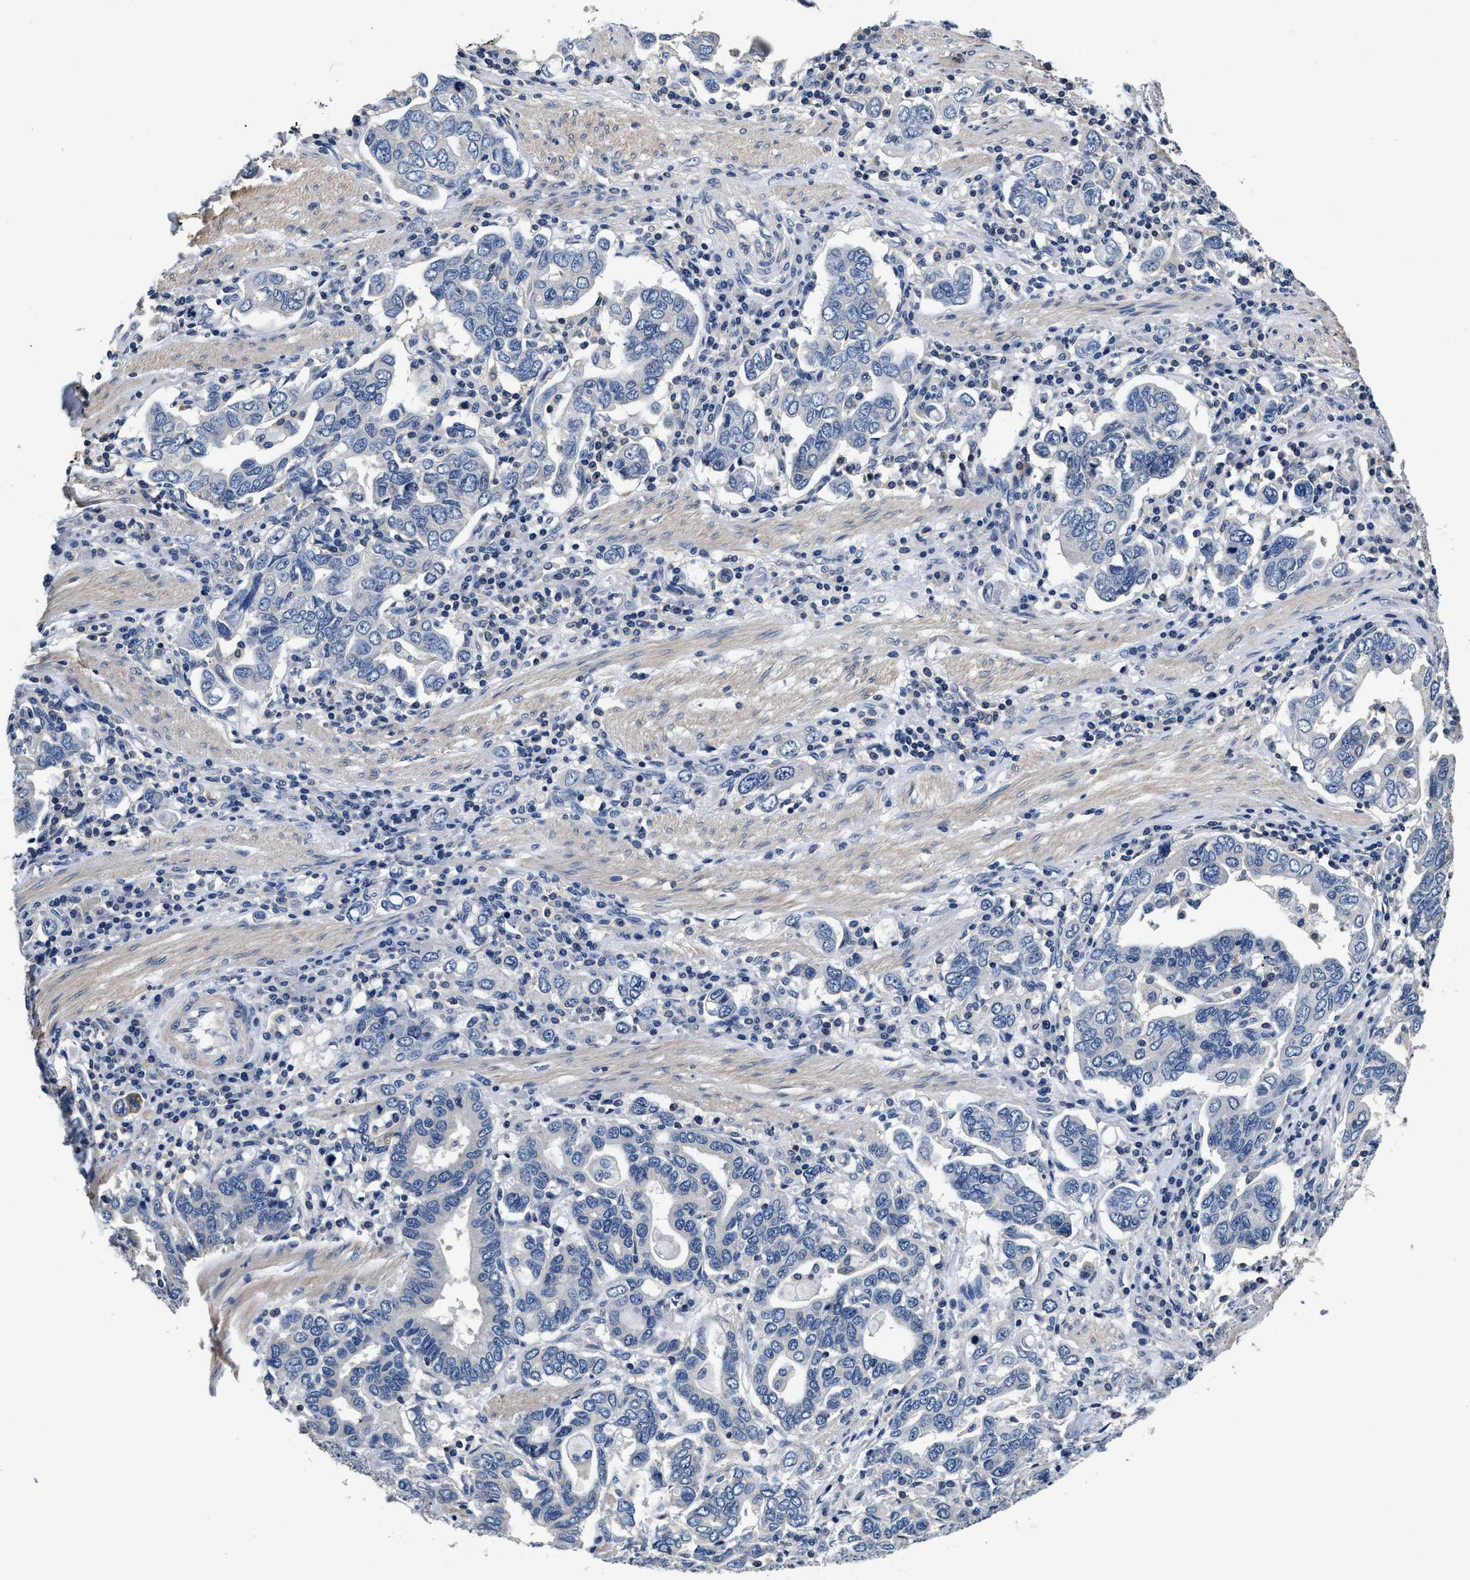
{"staining": {"intensity": "negative", "quantity": "none", "location": "none"}, "tissue": "stomach cancer", "cell_type": "Tumor cells", "image_type": "cancer", "snomed": [{"axis": "morphology", "description": "Adenocarcinoma, NOS"}, {"axis": "topography", "description": "Stomach, upper"}], "caption": "The immunohistochemistry (IHC) image has no significant staining in tumor cells of stomach cancer (adenocarcinoma) tissue.", "gene": "ANKIB1", "patient": {"sex": "male", "age": 62}}